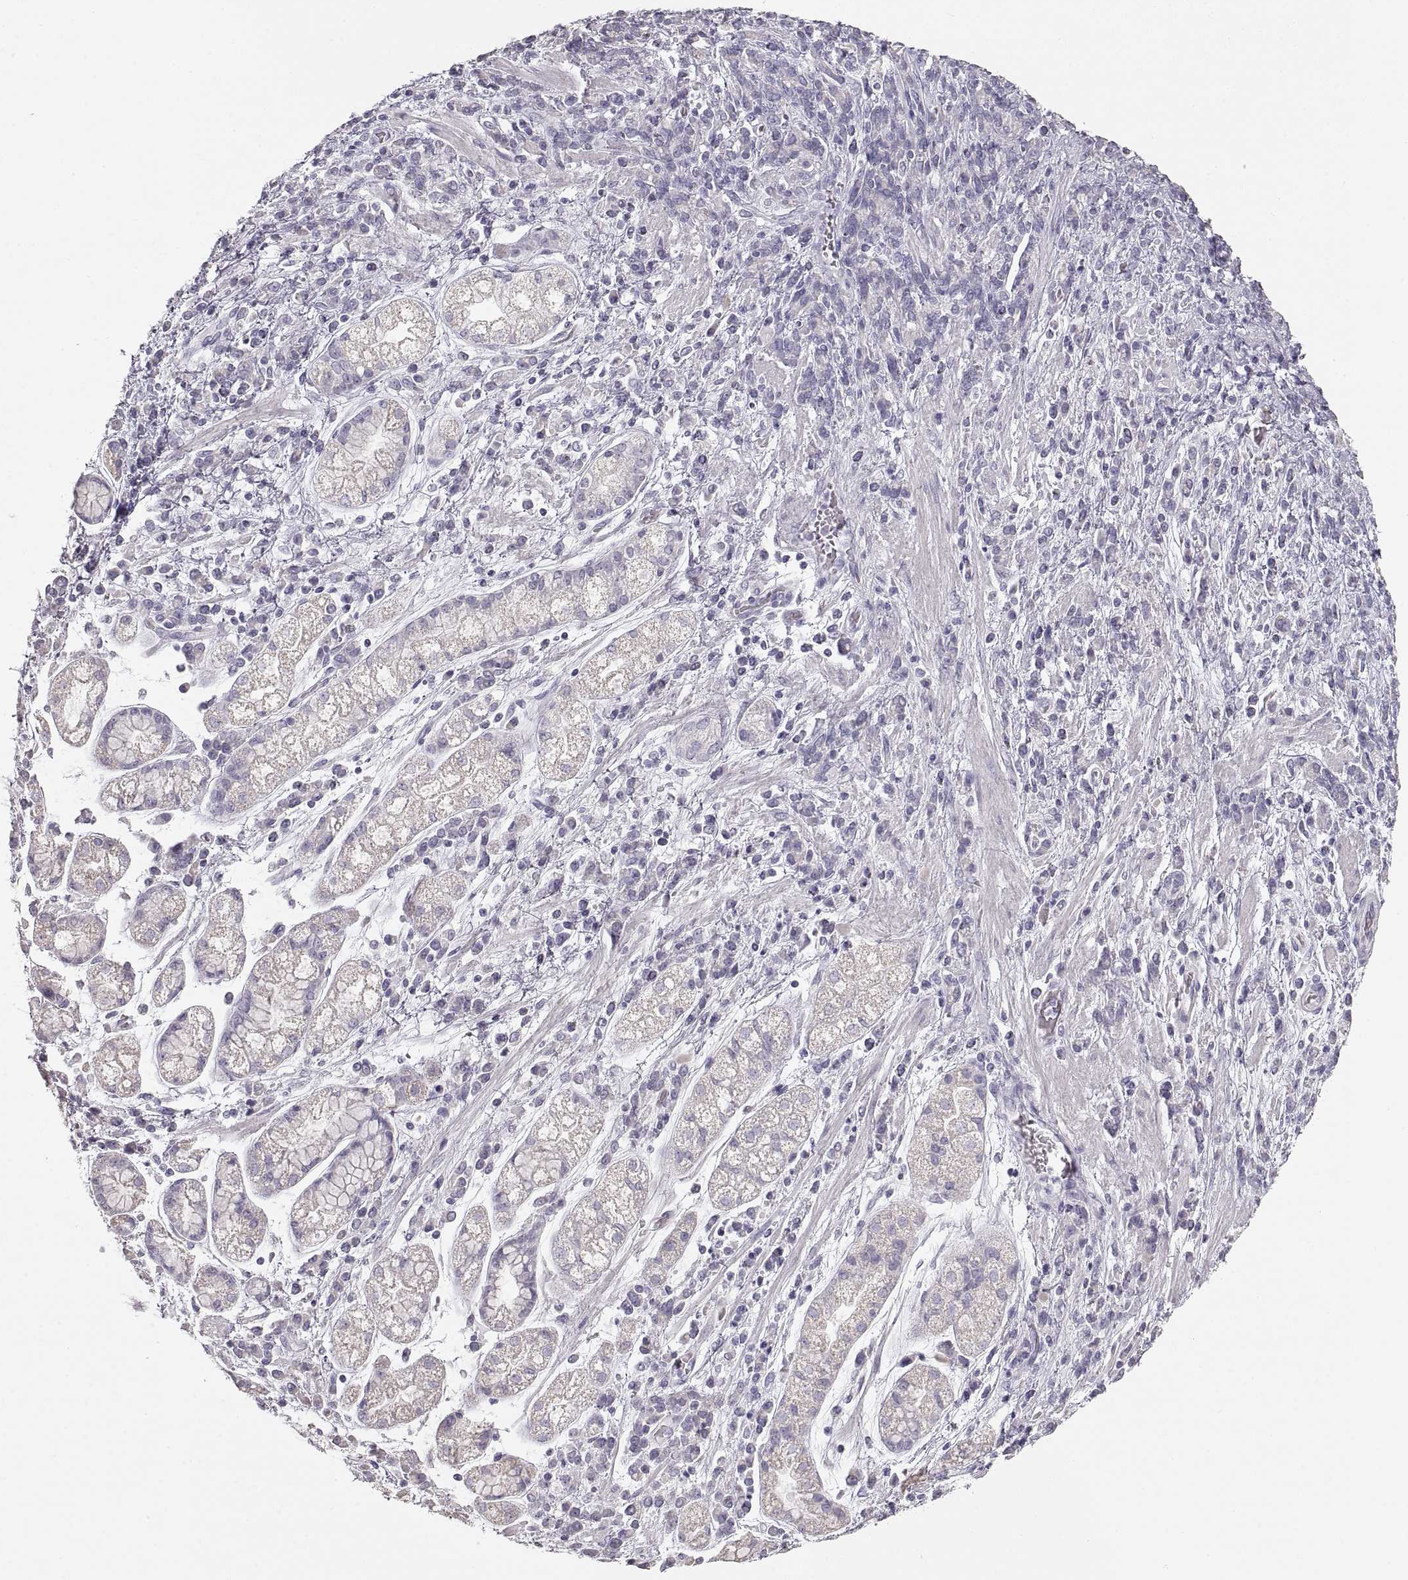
{"staining": {"intensity": "negative", "quantity": "none", "location": "none"}, "tissue": "stomach cancer", "cell_type": "Tumor cells", "image_type": "cancer", "snomed": [{"axis": "morphology", "description": "Adenocarcinoma, NOS"}, {"axis": "topography", "description": "Stomach"}], "caption": "Immunohistochemical staining of human adenocarcinoma (stomach) exhibits no significant positivity in tumor cells.", "gene": "ZP3", "patient": {"sex": "female", "age": 57}}